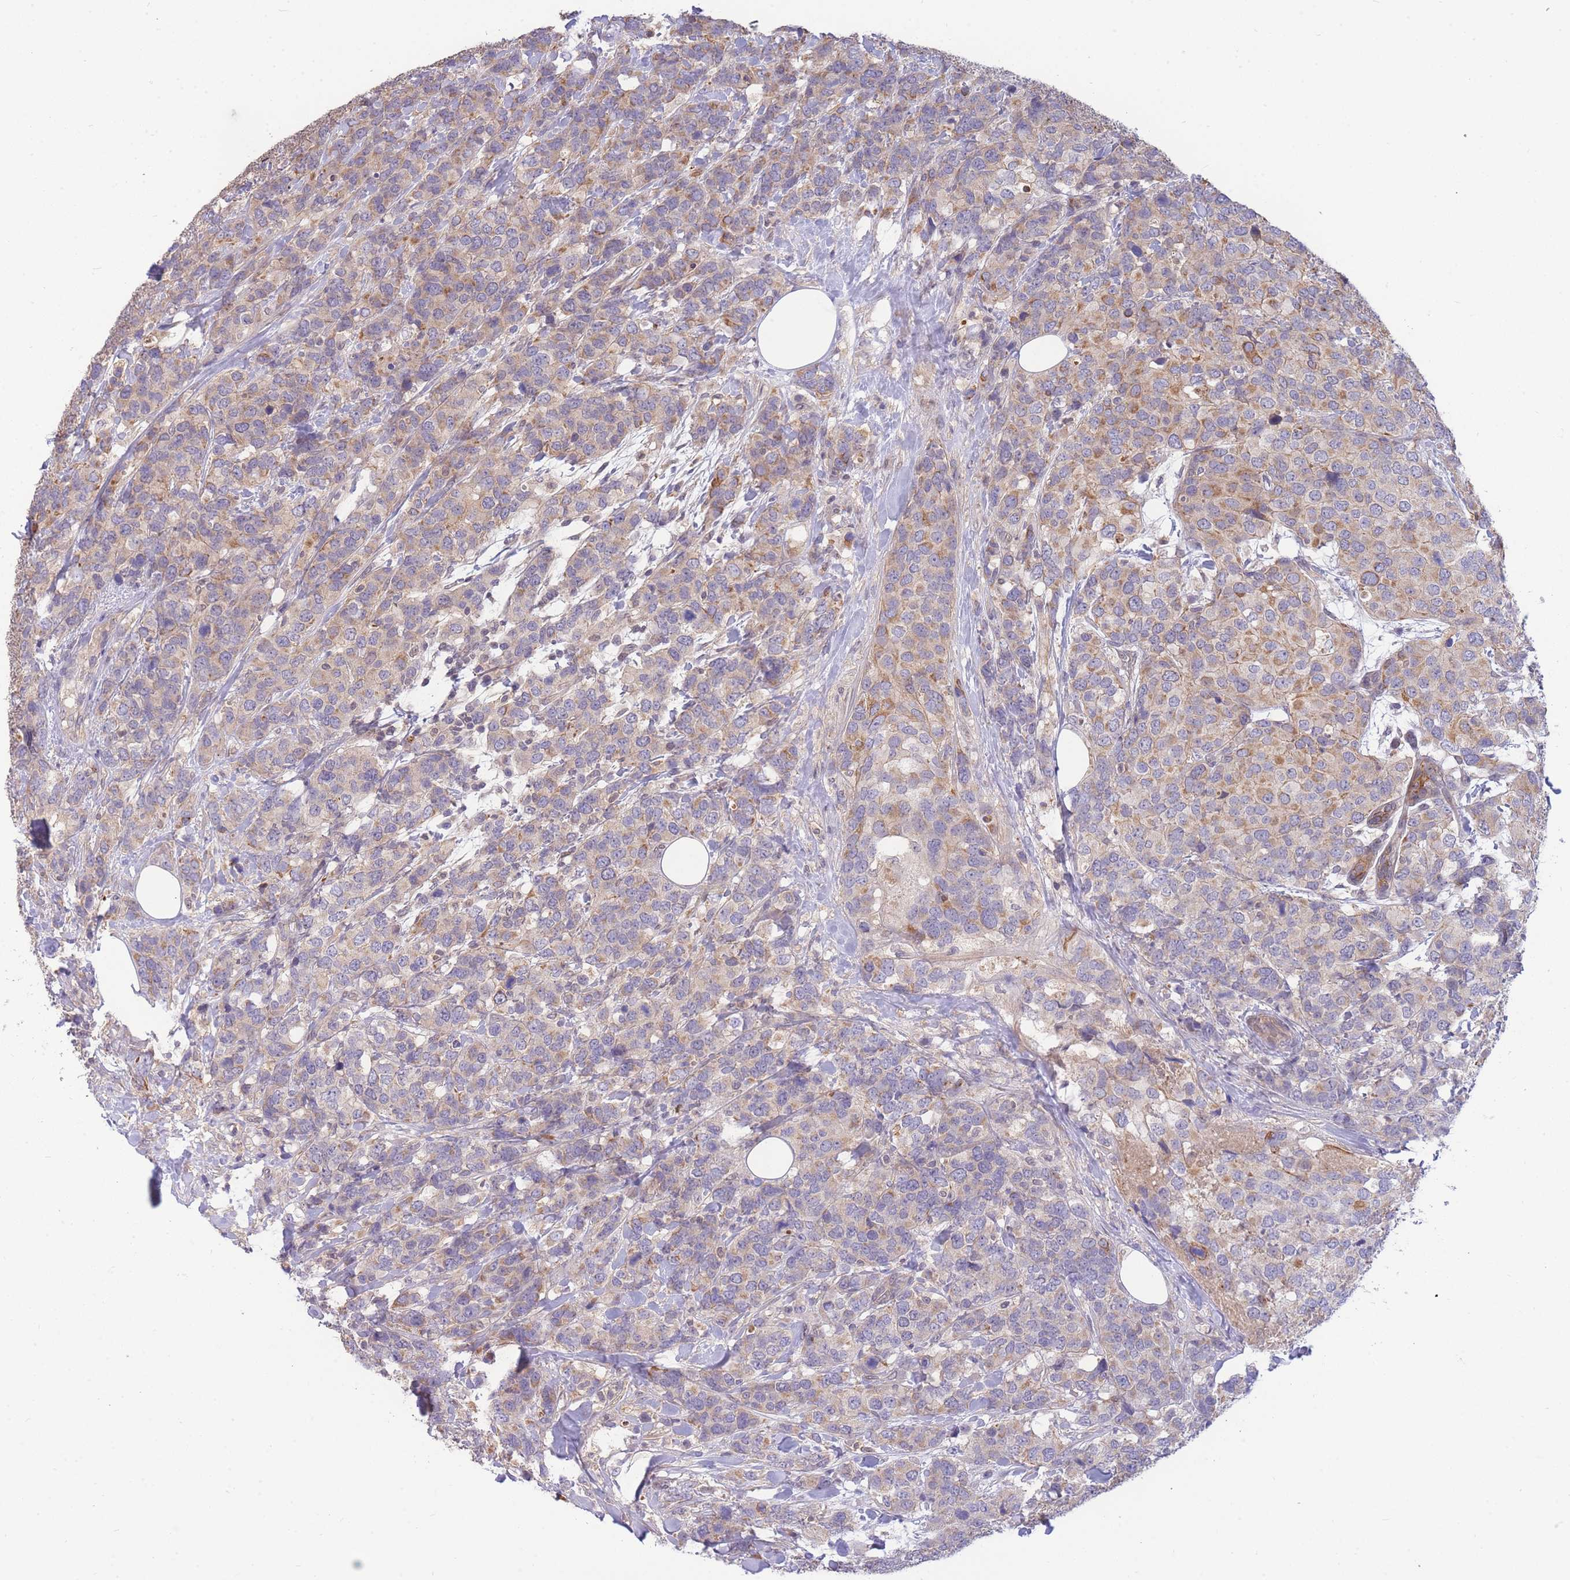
{"staining": {"intensity": "moderate", "quantity": "<25%", "location": "cytoplasmic/membranous"}, "tissue": "breast cancer", "cell_type": "Tumor cells", "image_type": "cancer", "snomed": [{"axis": "morphology", "description": "Lobular carcinoma"}, {"axis": "topography", "description": "Breast"}], "caption": "High-magnification brightfield microscopy of breast cancer stained with DAB (3,3'-diaminobenzidine) (brown) and counterstained with hematoxylin (blue). tumor cells exhibit moderate cytoplasmic/membranous positivity is identified in approximately<25% of cells.", "gene": "SMC6", "patient": {"sex": "female", "age": 59}}